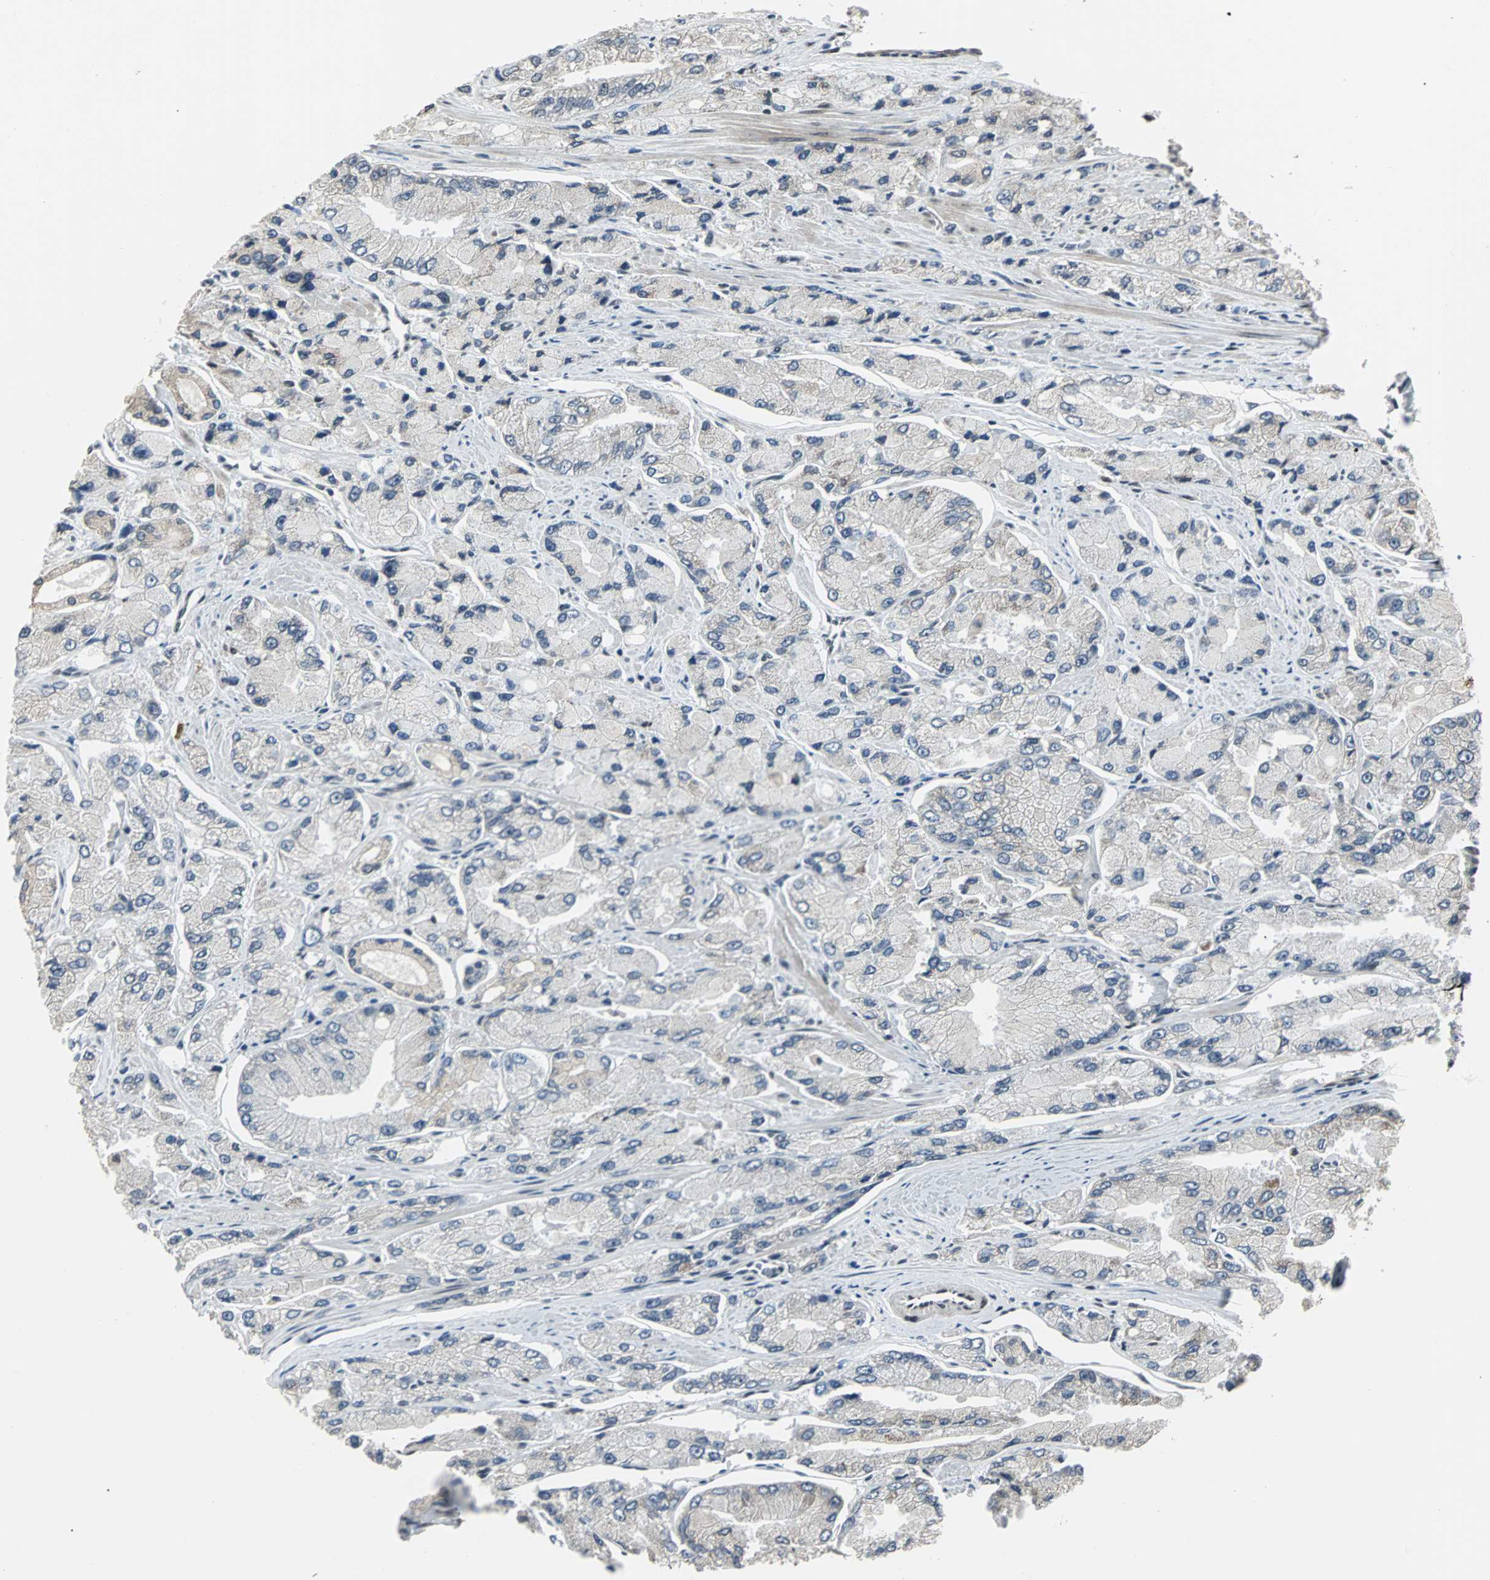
{"staining": {"intensity": "negative", "quantity": "none", "location": "none"}, "tissue": "prostate cancer", "cell_type": "Tumor cells", "image_type": "cancer", "snomed": [{"axis": "morphology", "description": "Adenocarcinoma, High grade"}, {"axis": "topography", "description": "Prostate"}], "caption": "This is an IHC micrograph of adenocarcinoma (high-grade) (prostate). There is no staining in tumor cells.", "gene": "TERF2IP", "patient": {"sex": "male", "age": 58}}